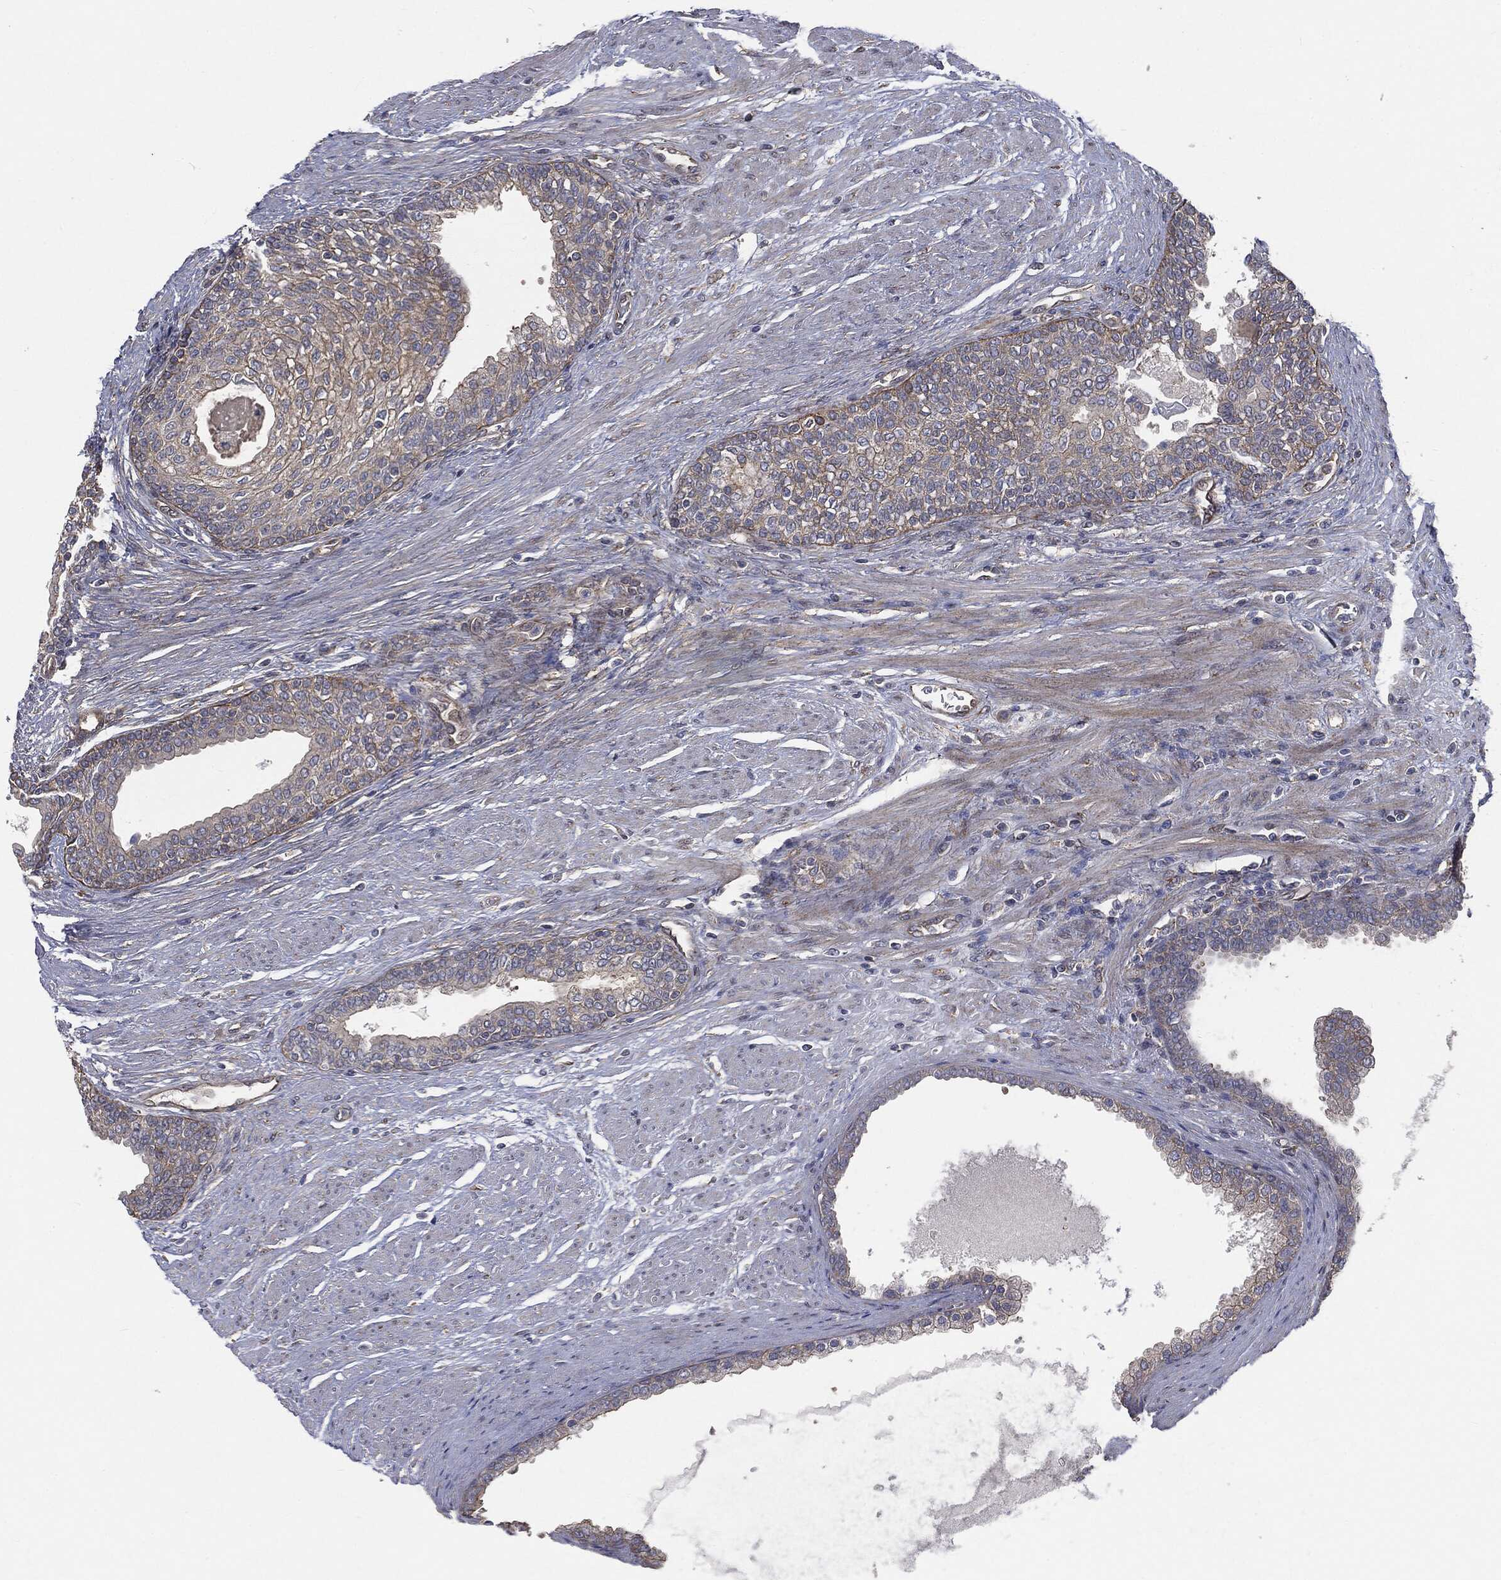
{"staining": {"intensity": "weak", "quantity": "25%-75%", "location": "cytoplasmic/membranous"}, "tissue": "prostate cancer", "cell_type": "Tumor cells", "image_type": "cancer", "snomed": [{"axis": "morphology", "description": "Adenocarcinoma, NOS"}, {"axis": "topography", "description": "Prostate and seminal vesicle, NOS"}, {"axis": "topography", "description": "Prostate"}], "caption": "Human prostate adenocarcinoma stained for a protein (brown) exhibits weak cytoplasmic/membranous positive staining in about 25%-75% of tumor cells.", "gene": "EPS15L1", "patient": {"sex": "male", "age": 62}}